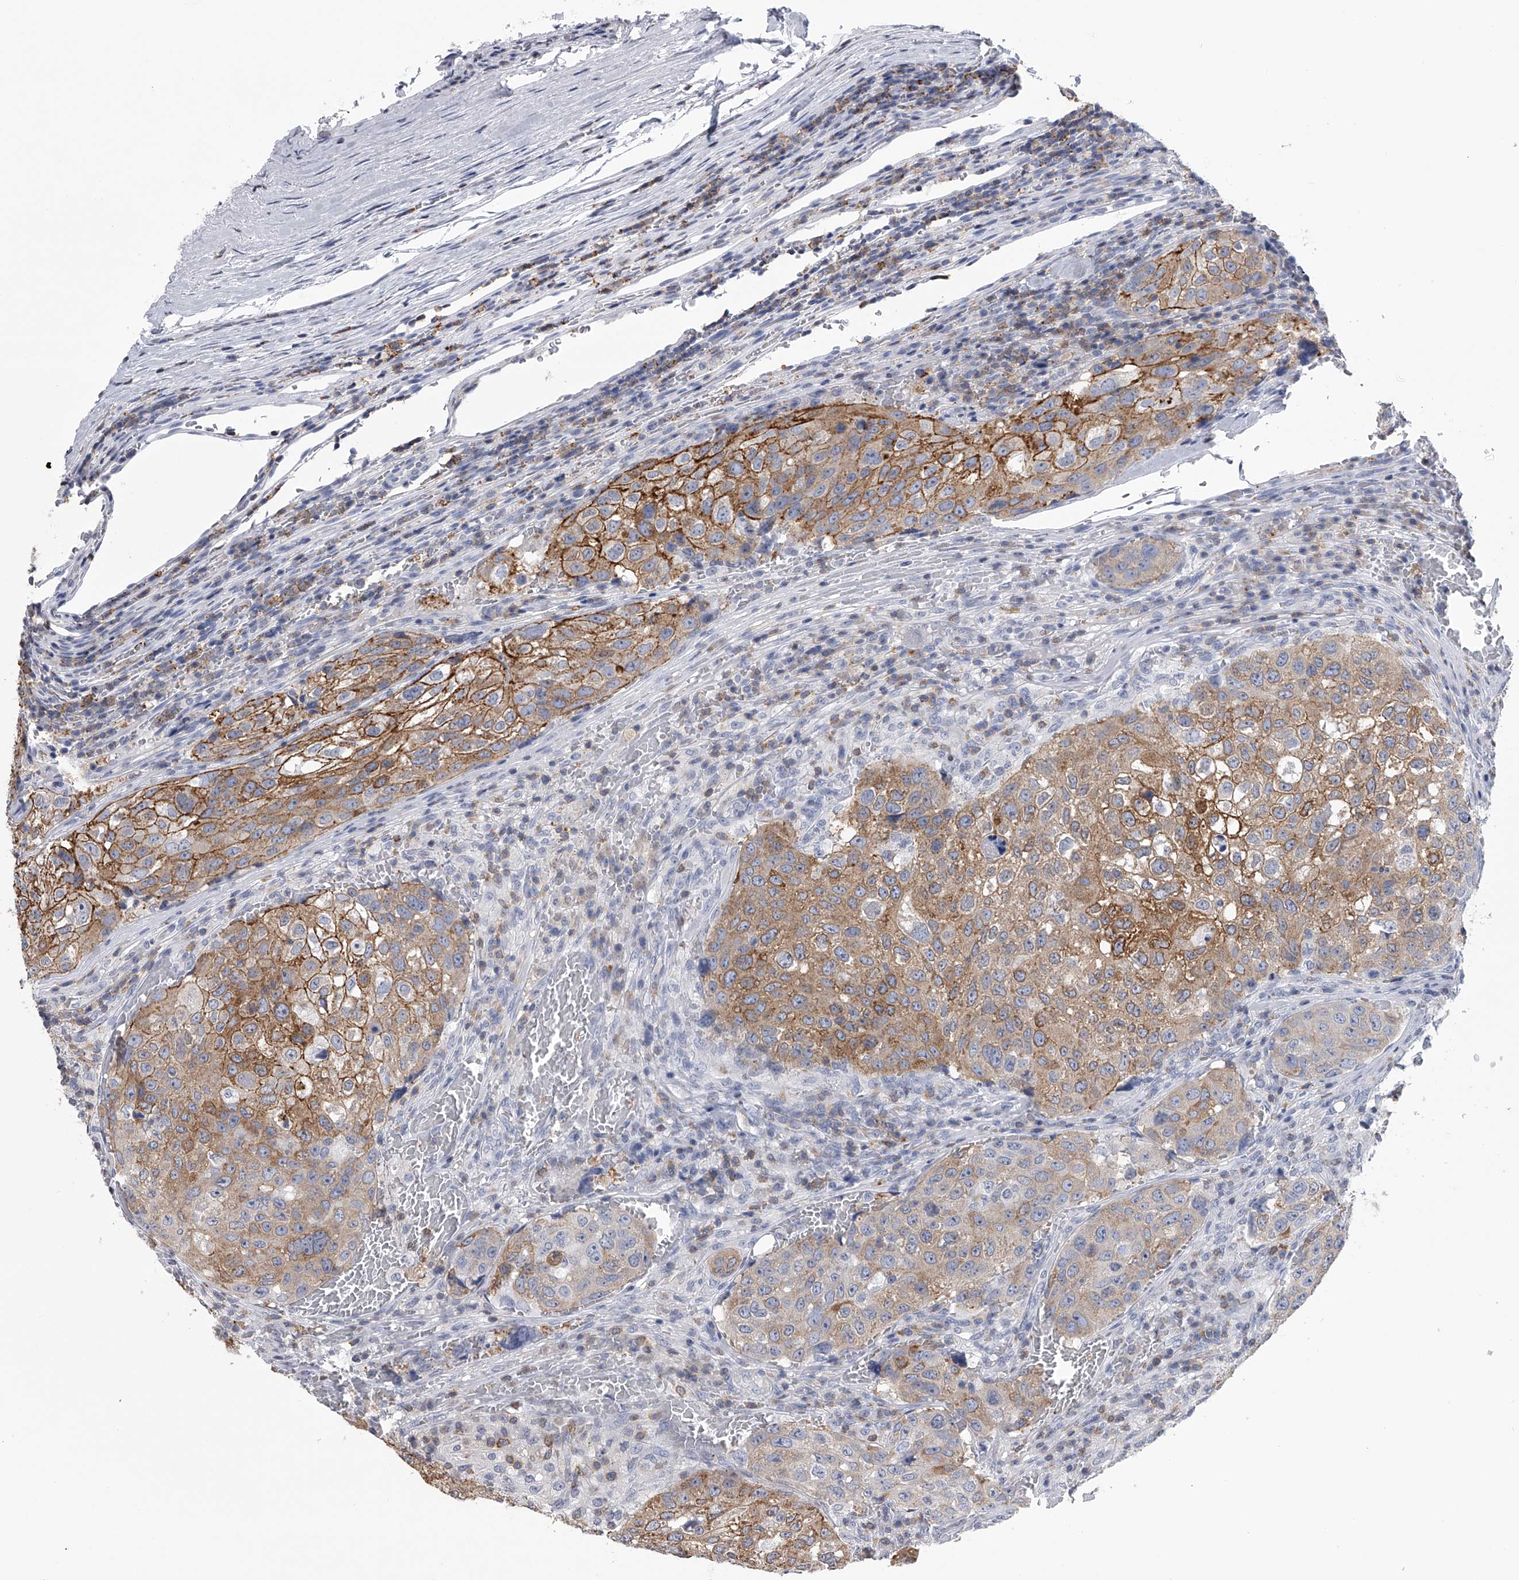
{"staining": {"intensity": "moderate", "quantity": ">75%", "location": "cytoplasmic/membranous"}, "tissue": "urothelial cancer", "cell_type": "Tumor cells", "image_type": "cancer", "snomed": [{"axis": "morphology", "description": "Urothelial carcinoma, High grade"}, {"axis": "topography", "description": "Lymph node"}, {"axis": "topography", "description": "Urinary bladder"}], "caption": "A high-resolution photomicrograph shows immunohistochemistry staining of high-grade urothelial carcinoma, which exhibits moderate cytoplasmic/membranous positivity in approximately >75% of tumor cells.", "gene": "TASP1", "patient": {"sex": "male", "age": 51}}